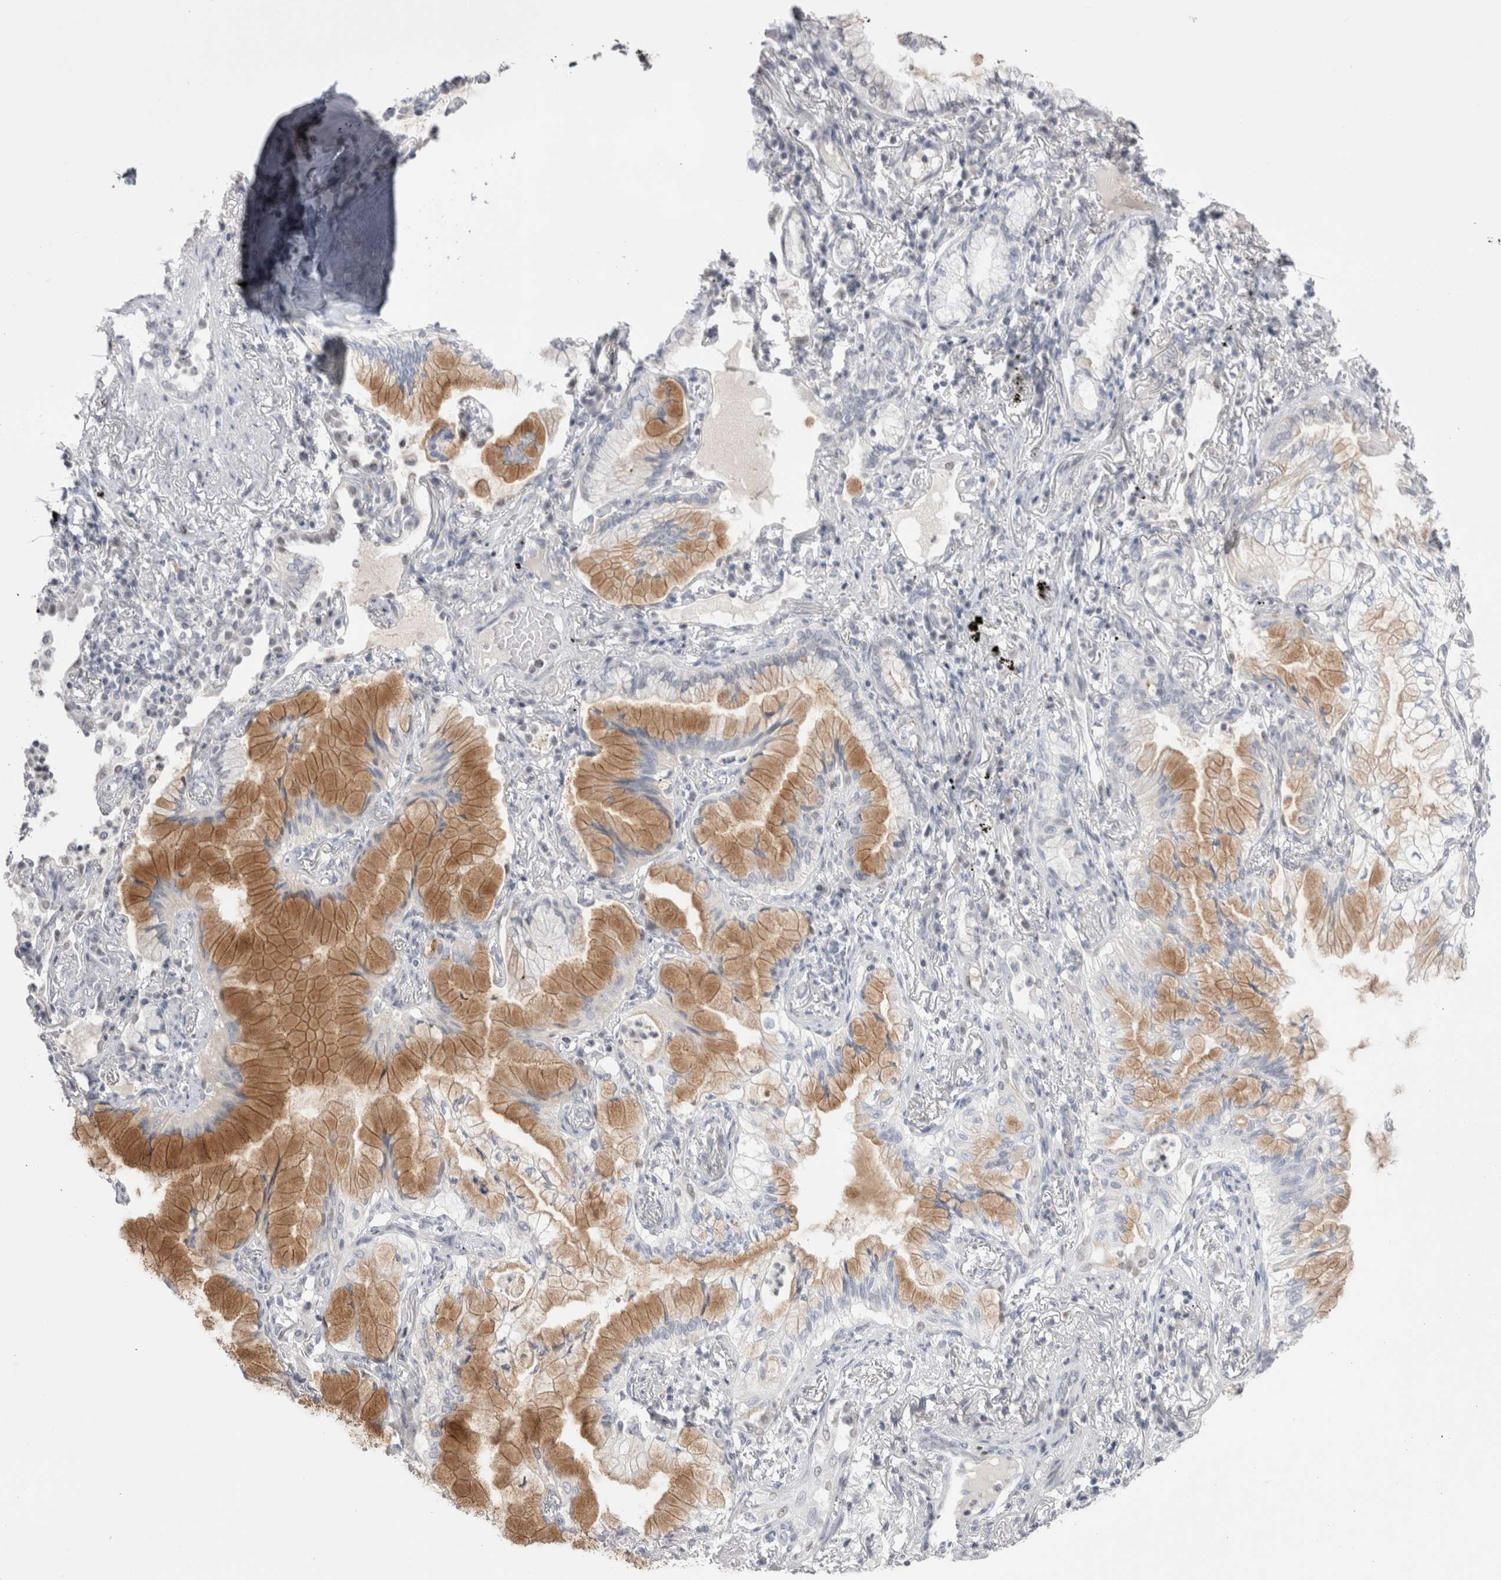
{"staining": {"intensity": "moderate", "quantity": ">75%", "location": "cytoplasmic/membranous"}, "tissue": "lung cancer", "cell_type": "Tumor cells", "image_type": "cancer", "snomed": [{"axis": "morphology", "description": "Adenocarcinoma, NOS"}, {"axis": "topography", "description": "Lung"}], "caption": "The photomicrograph demonstrates immunohistochemical staining of lung cancer. There is moderate cytoplasmic/membranous expression is identified in approximately >75% of tumor cells.", "gene": "FNDC8", "patient": {"sex": "female", "age": 70}}